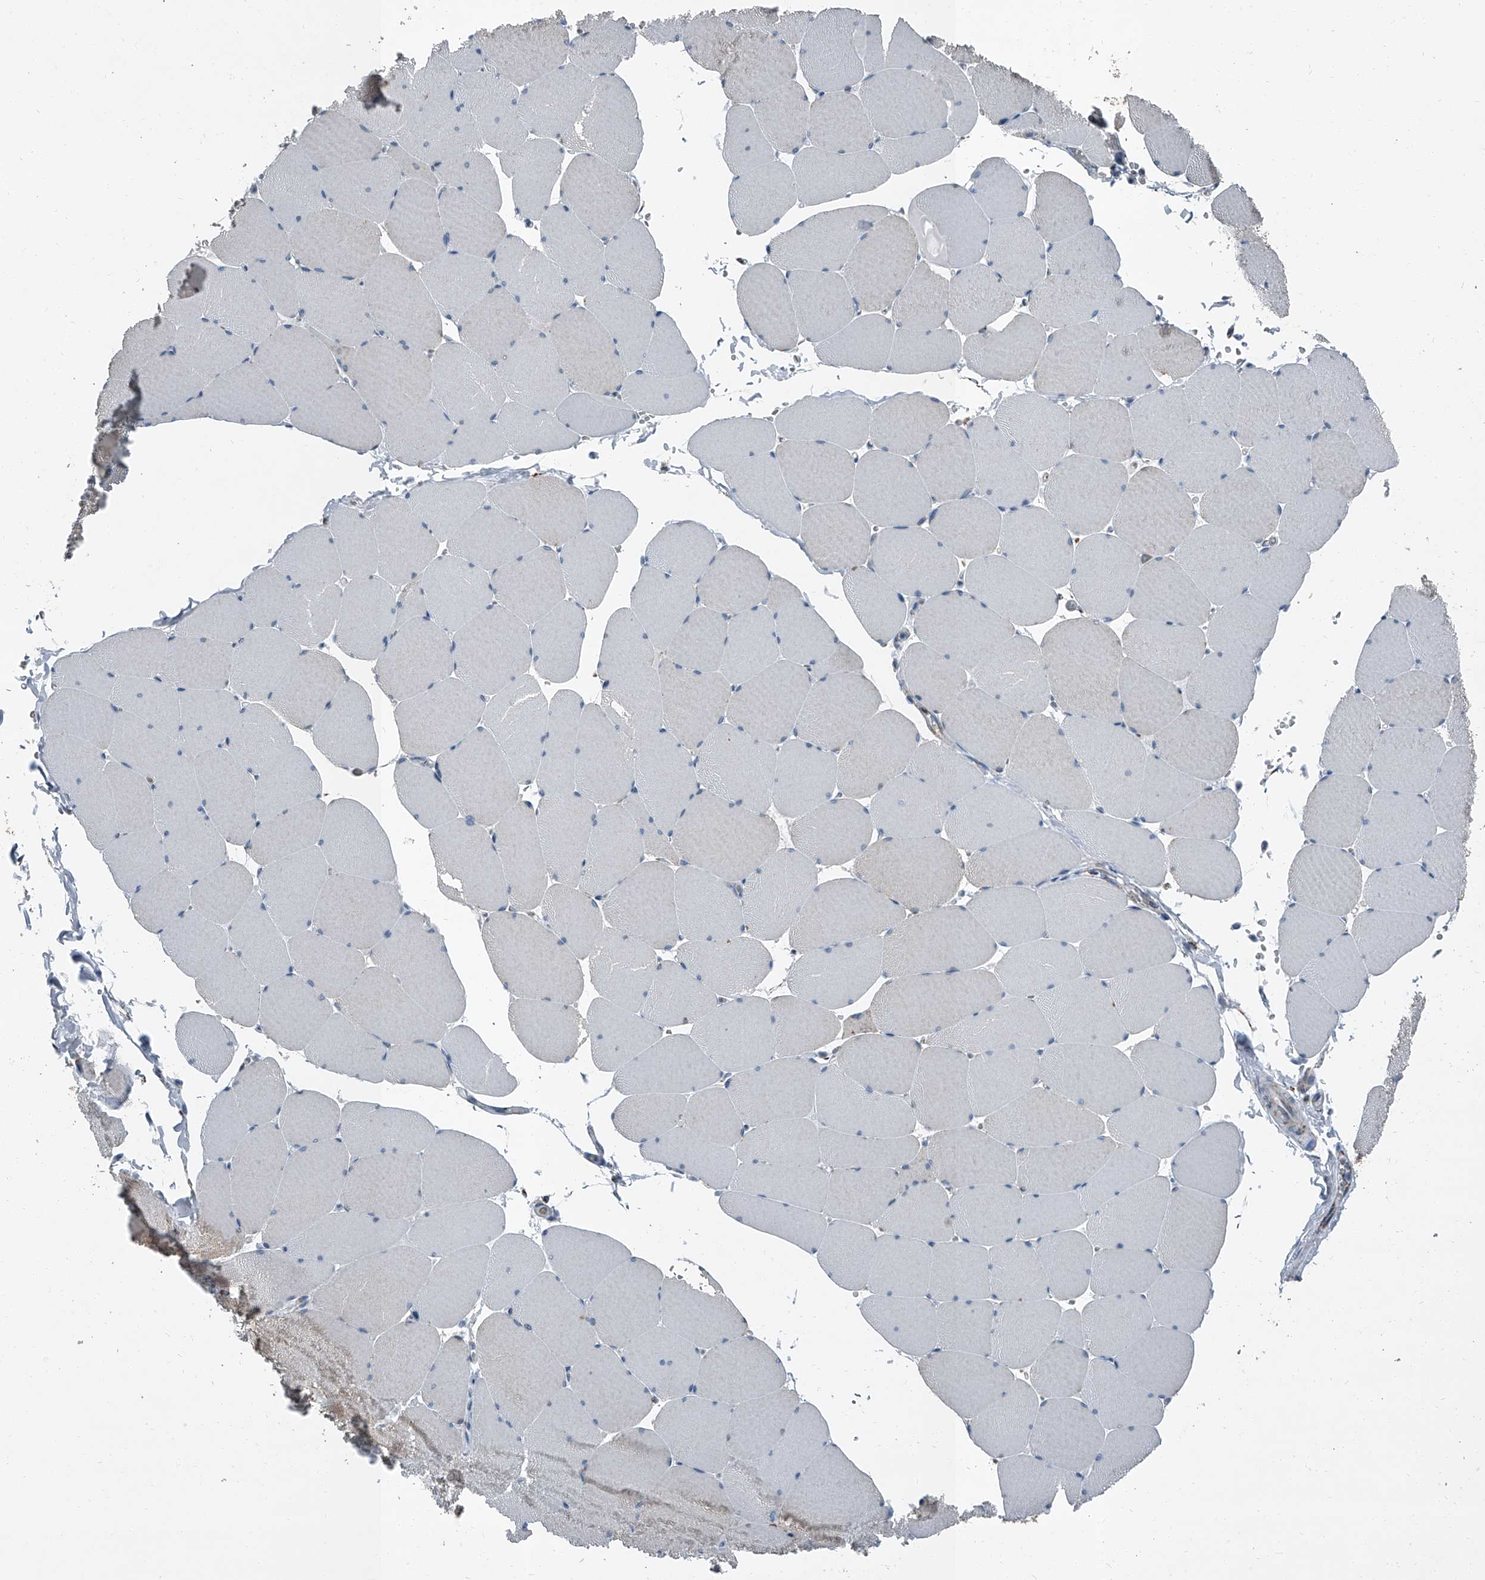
{"staining": {"intensity": "moderate", "quantity": "<25%", "location": "cytoplasmic/membranous"}, "tissue": "skeletal muscle", "cell_type": "Myocytes", "image_type": "normal", "snomed": [{"axis": "morphology", "description": "Normal tissue, NOS"}, {"axis": "topography", "description": "Skeletal muscle"}, {"axis": "topography", "description": "Head-Neck"}], "caption": "Approximately <25% of myocytes in normal human skeletal muscle exhibit moderate cytoplasmic/membranous protein positivity as visualized by brown immunohistochemical staining.", "gene": "CHRNA7", "patient": {"sex": "male", "age": 66}}